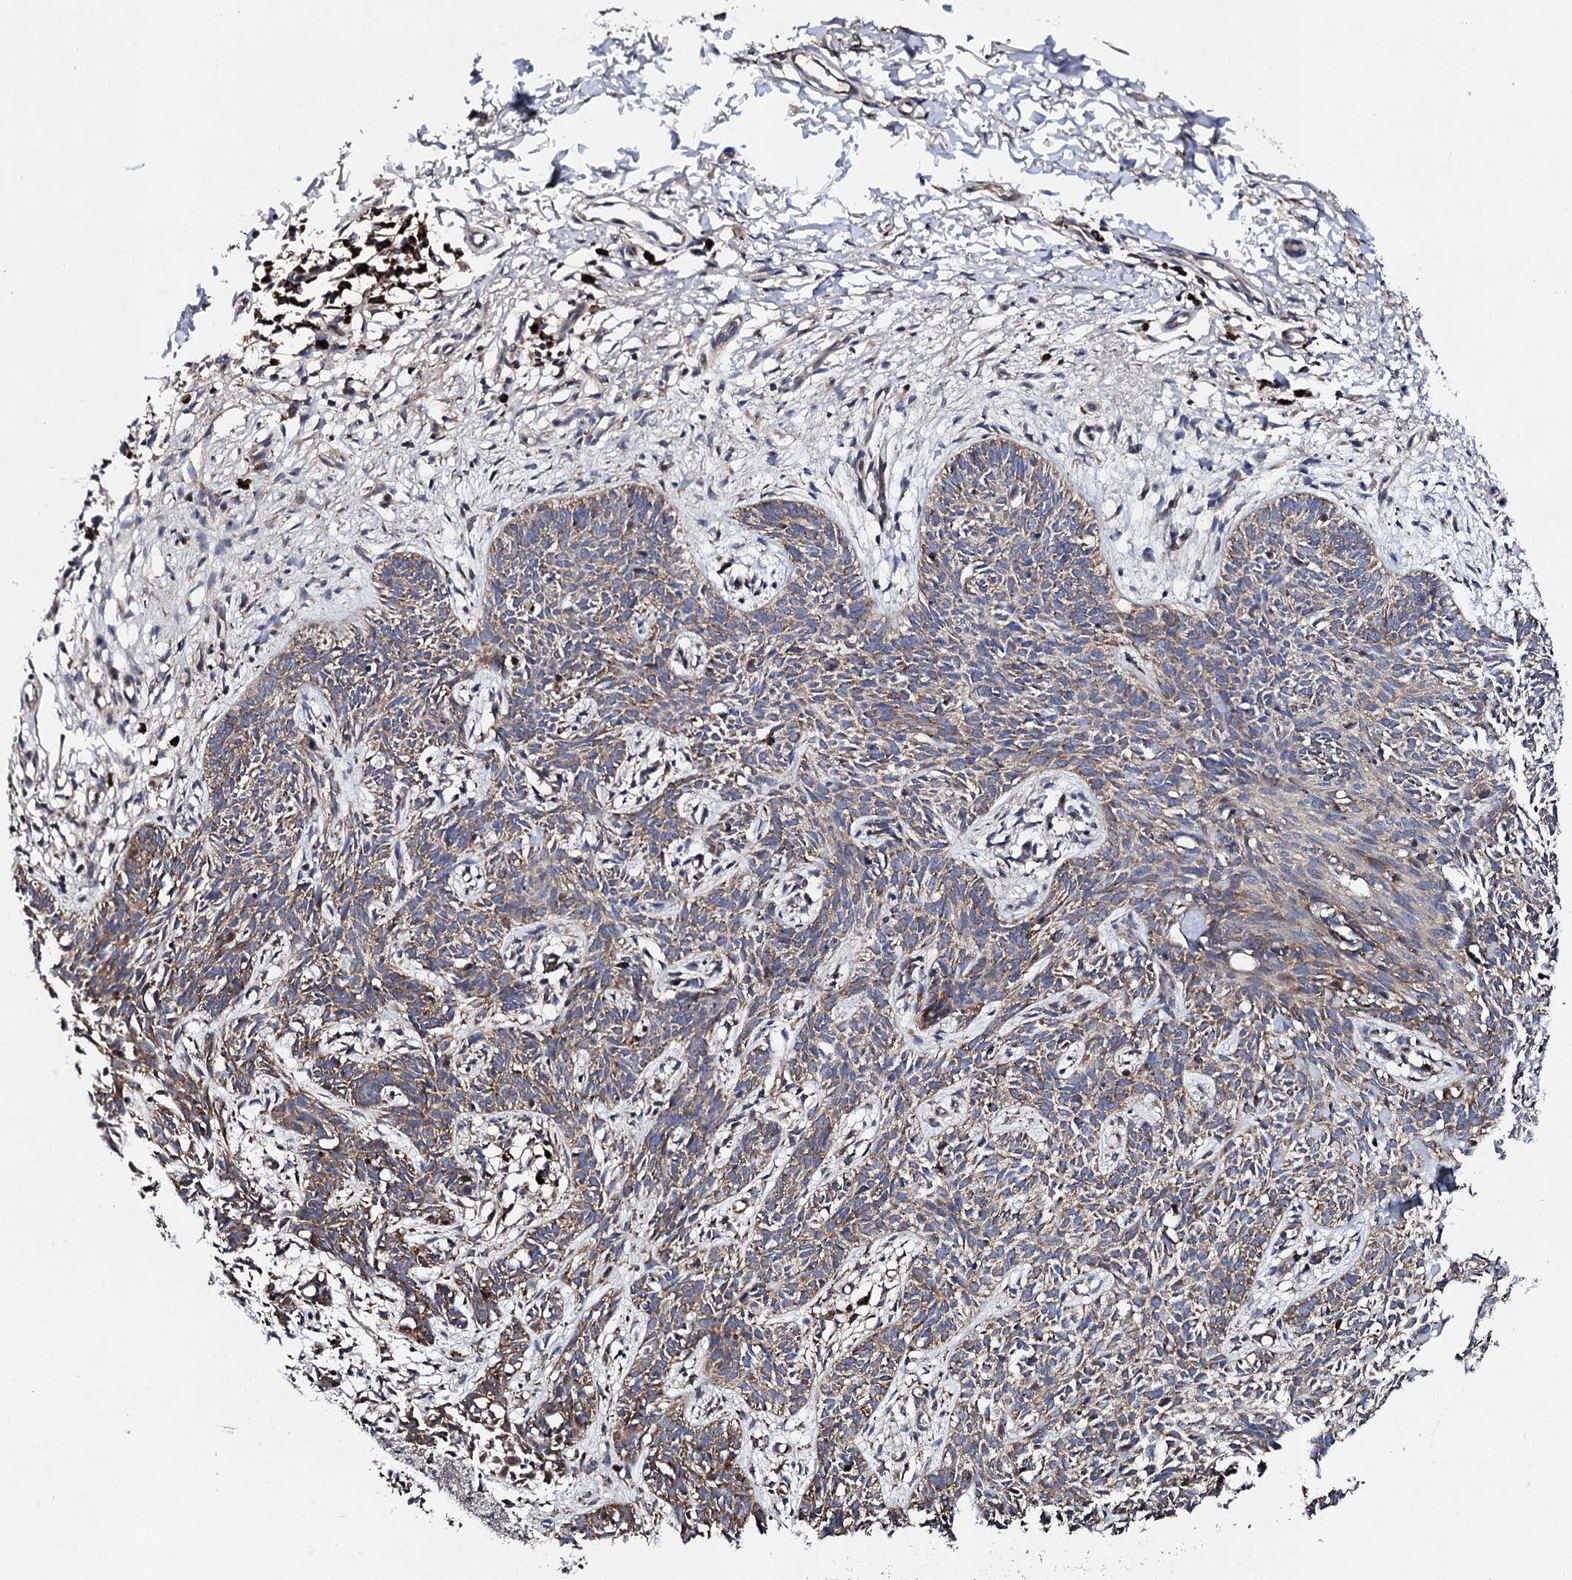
{"staining": {"intensity": "weak", "quantity": ">75%", "location": "cytoplasmic/membranous"}, "tissue": "skin cancer", "cell_type": "Tumor cells", "image_type": "cancer", "snomed": [{"axis": "morphology", "description": "Basal cell carcinoma"}, {"axis": "topography", "description": "Skin"}], "caption": "Immunohistochemical staining of human skin cancer reveals weak cytoplasmic/membranous protein expression in about >75% of tumor cells. (DAB (3,3'-diaminobenzidine) IHC with brightfield microscopy, high magnification).", "gene": "LIPT2", "patient": {"sex": "female", "age": 66}}